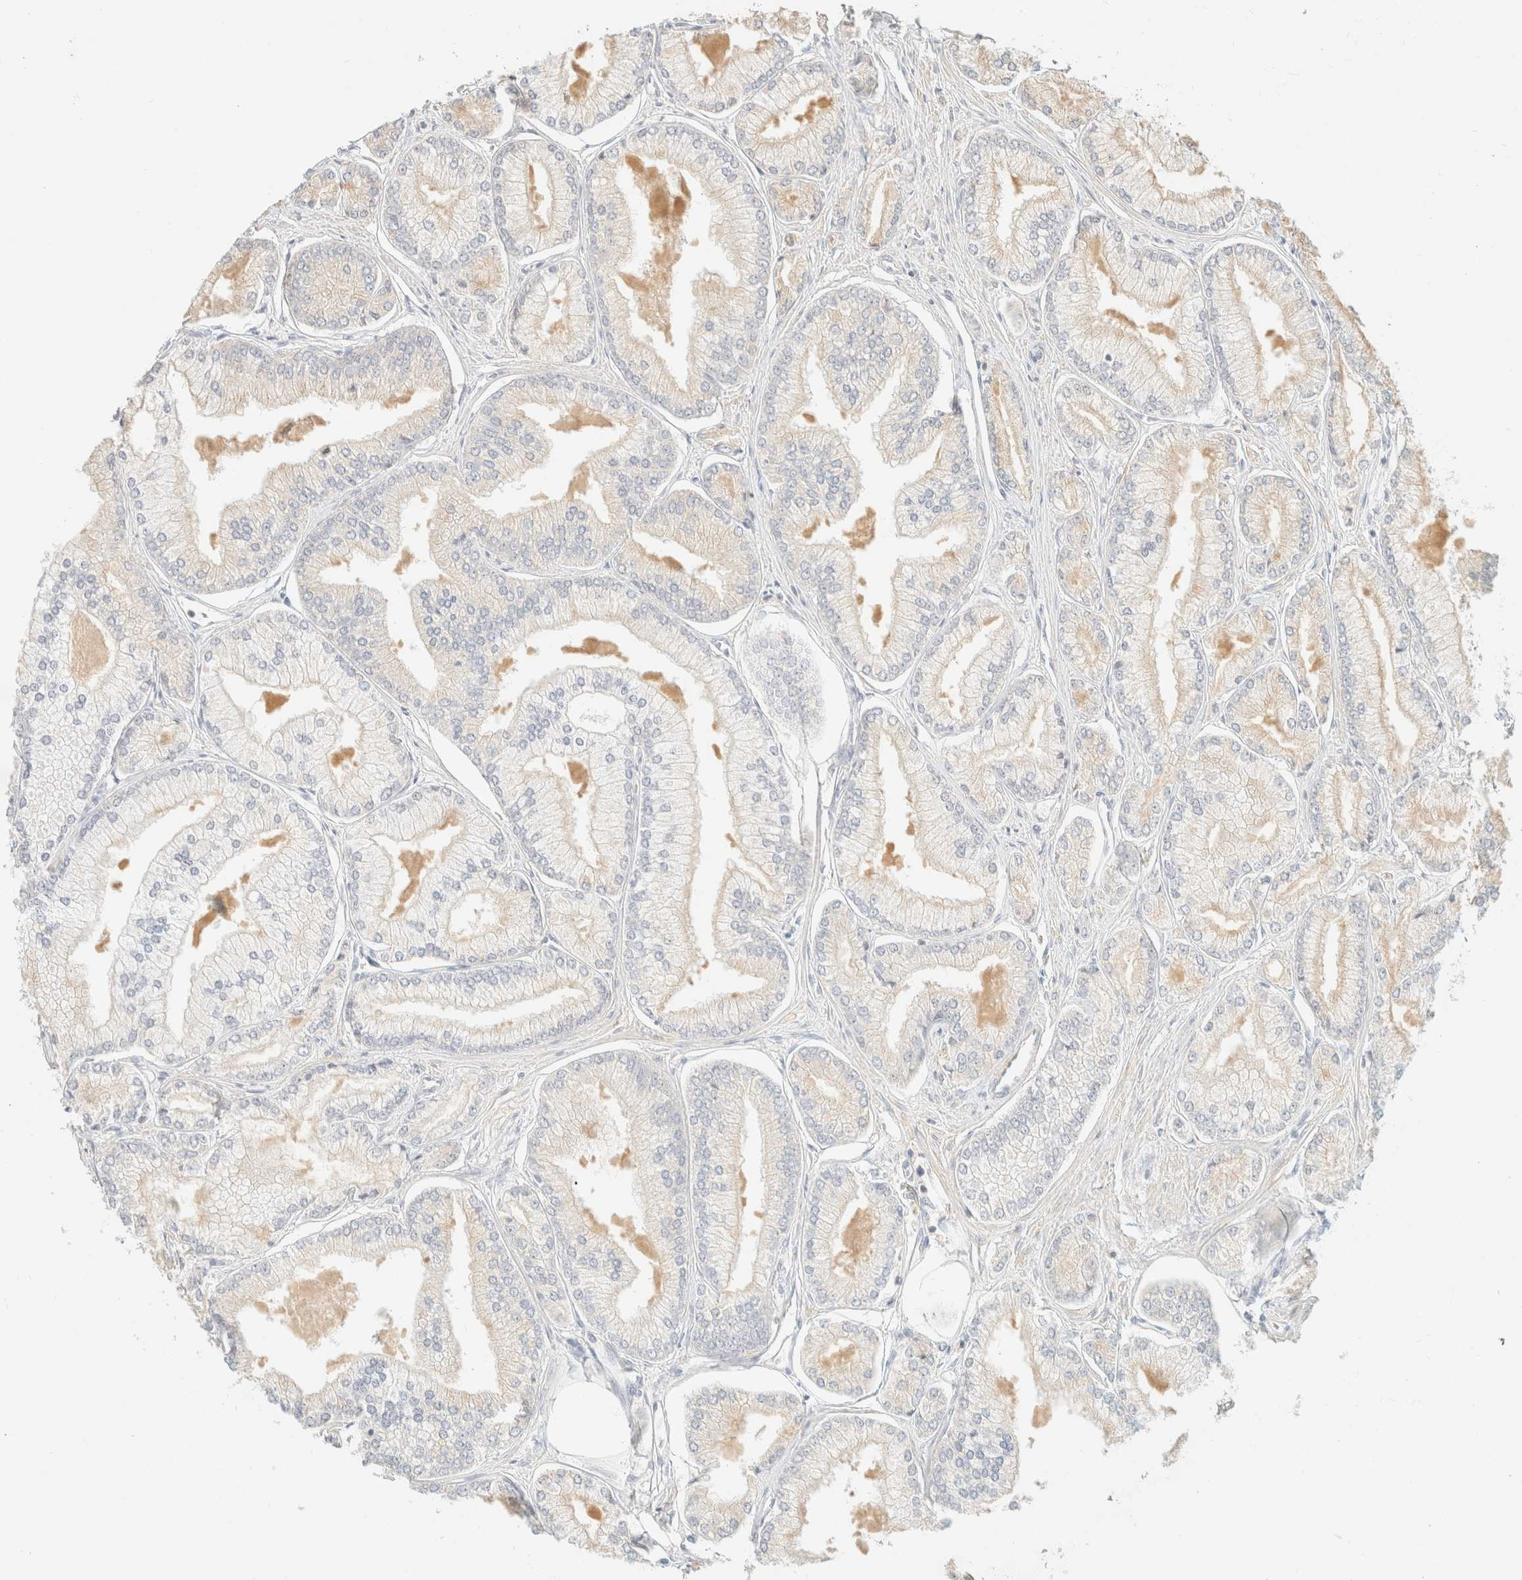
{"staining": {"intensity": "negative", "quantity": "none", "location": "none"}, "tissue": "prostate cancer", "cell_type": "Tumor cells", "image_type": "cancer", "snomed": [{"axis": "morphology", "description": "Adenocarcinoma, Low grade"}, {"axis": "topography", "description": "Prostate"}], "caption": "DAB immunohistochemical staining of human low-grade adenocarcinoma (prostate) exhibits no significant staining in tumor cells.", "gene": "TIMD4", "patient": {"sex": "male", "age": 52}}